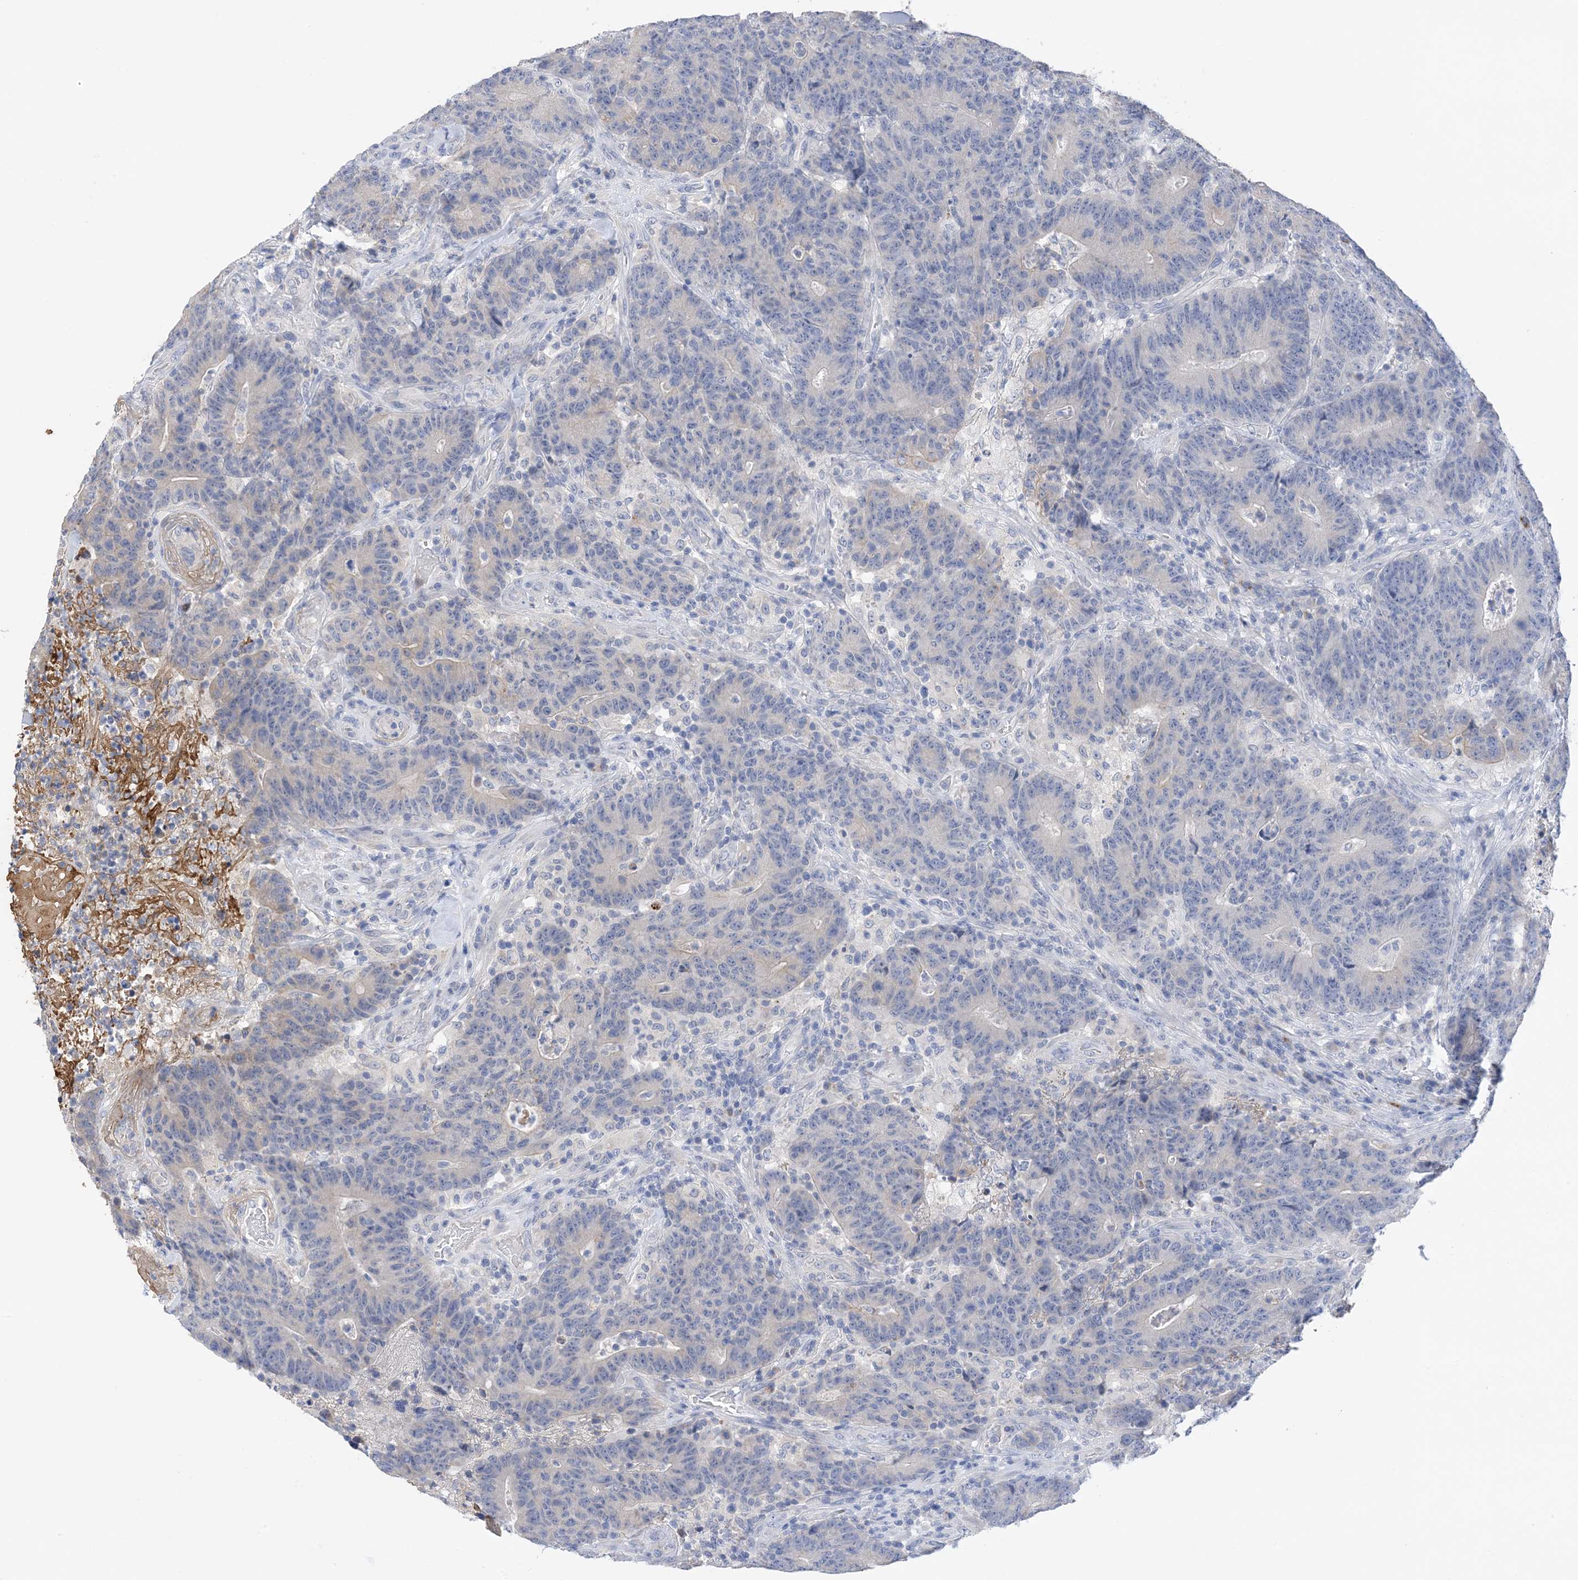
{"staining": {"intensity": "negative", "quantity": "none", "location": "none"}, "tissue": "colorectal cancer", "cell_type": "Tumor cells", "image_type": "cancer", "snomed": [{"axis": "morphology", "description": "Normal tissue, NOS"}, {"axis": "morphology", "description": "Adenocarcinoma, NOS"}, {"axis": "topography", "description": "Colon"}], "caption": "Immunohistochemical staining of colorectal adenocarcinoma shows no significant staining in tumor cells.", "gene": "PLK4", "patient": {"sex": "female", "age": 75}}